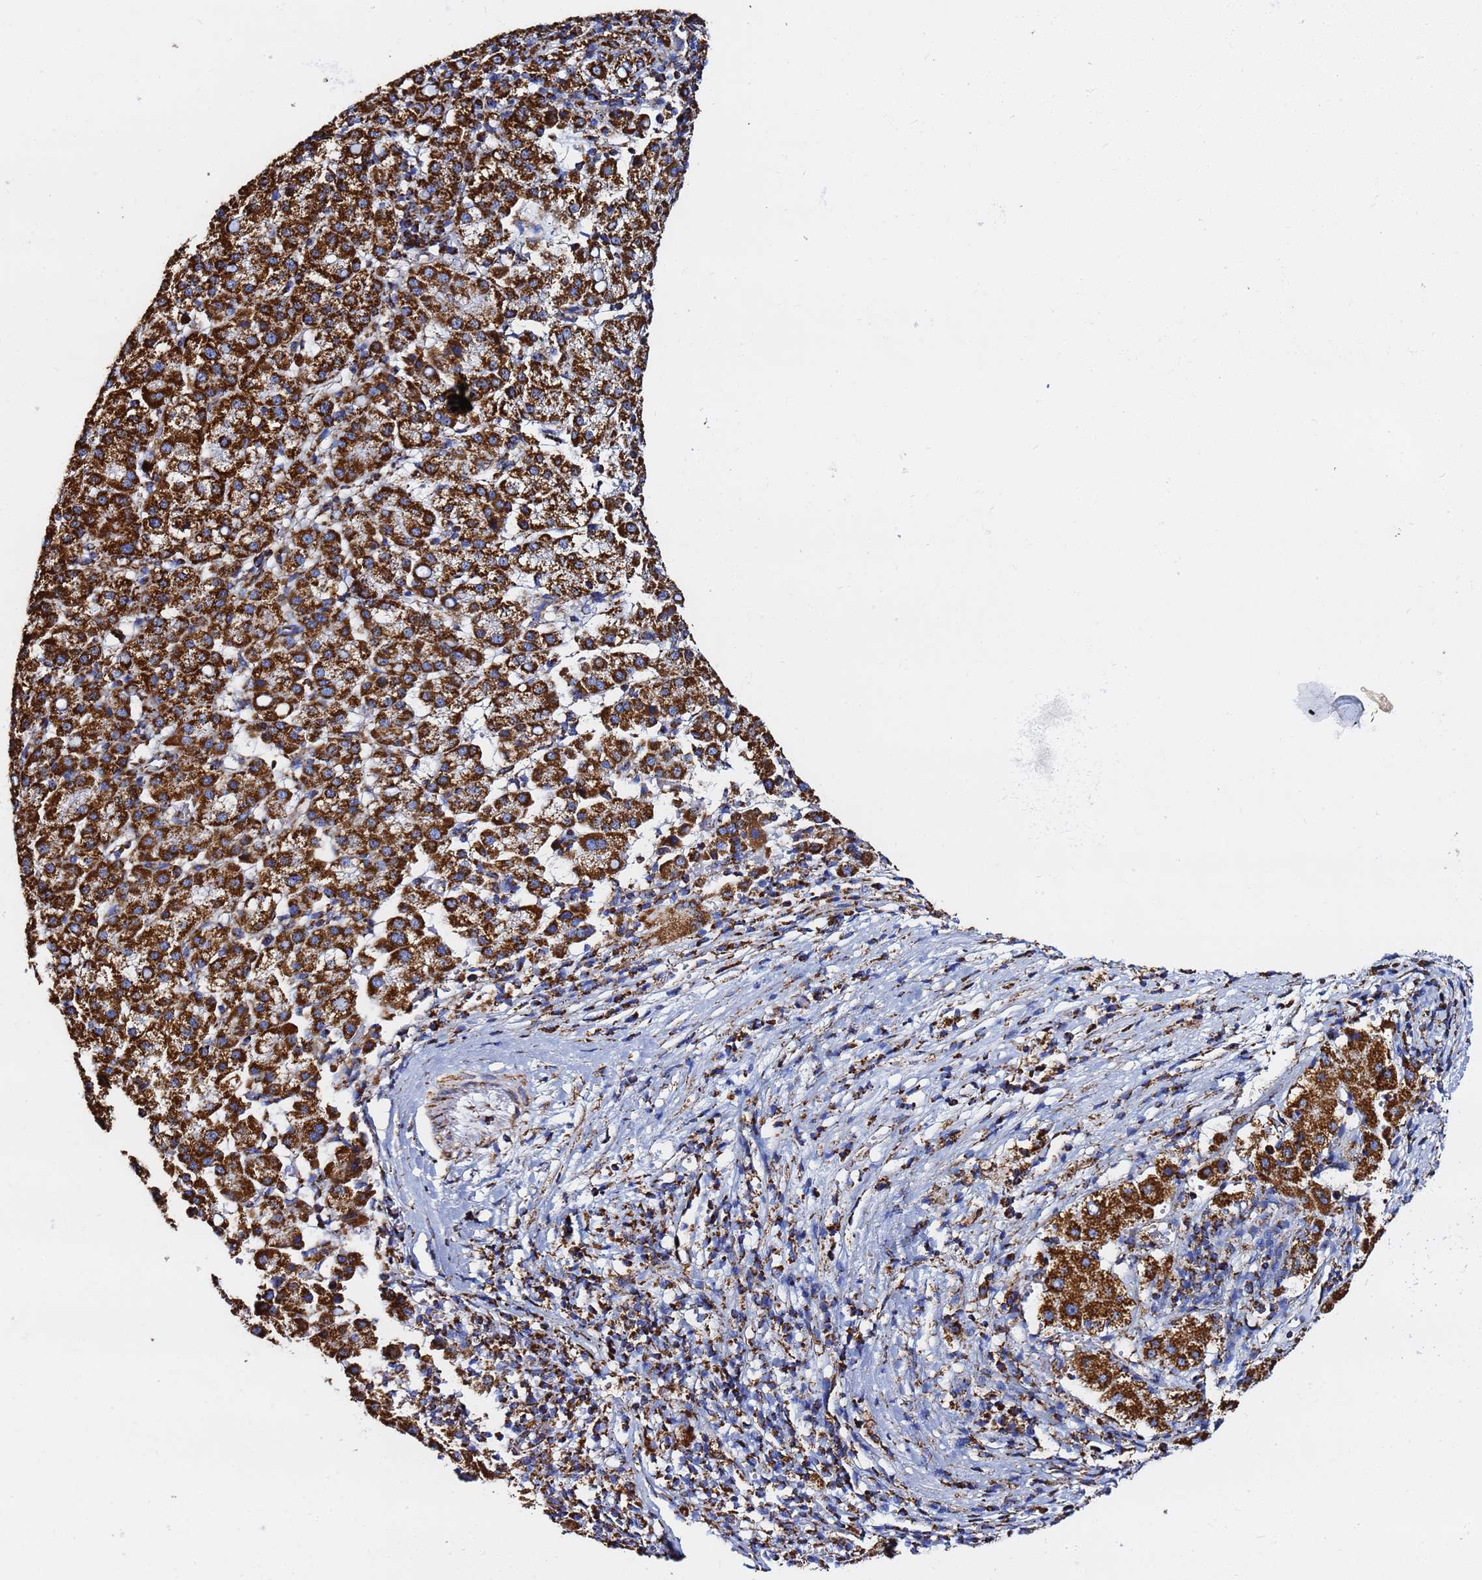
{"staining": {"intensity": "strong", "quantity": ">75%", "location": "cytoplasmic/membranous"}, "tissue": "liver cancer", "cell_type": "Tumor cells", "image_type": "cancer", "snomed": [{"axis": "morphology", "description": "Carcinoma, Hepatocellular, NOS"}, {"axis": "topography", "description": "Liver"}], "caption": "Liver hepatocellular carcinoma was stained to show a protein in brown. There is high levels of strong cytoplasmic/membranous positivity in about >75% of tumor cells. Immunohistochemistry stains the protein in brown and the nuclei are stained blue.", "gene": "PHB2", "patient": {"sex": "female", "age": 58}}